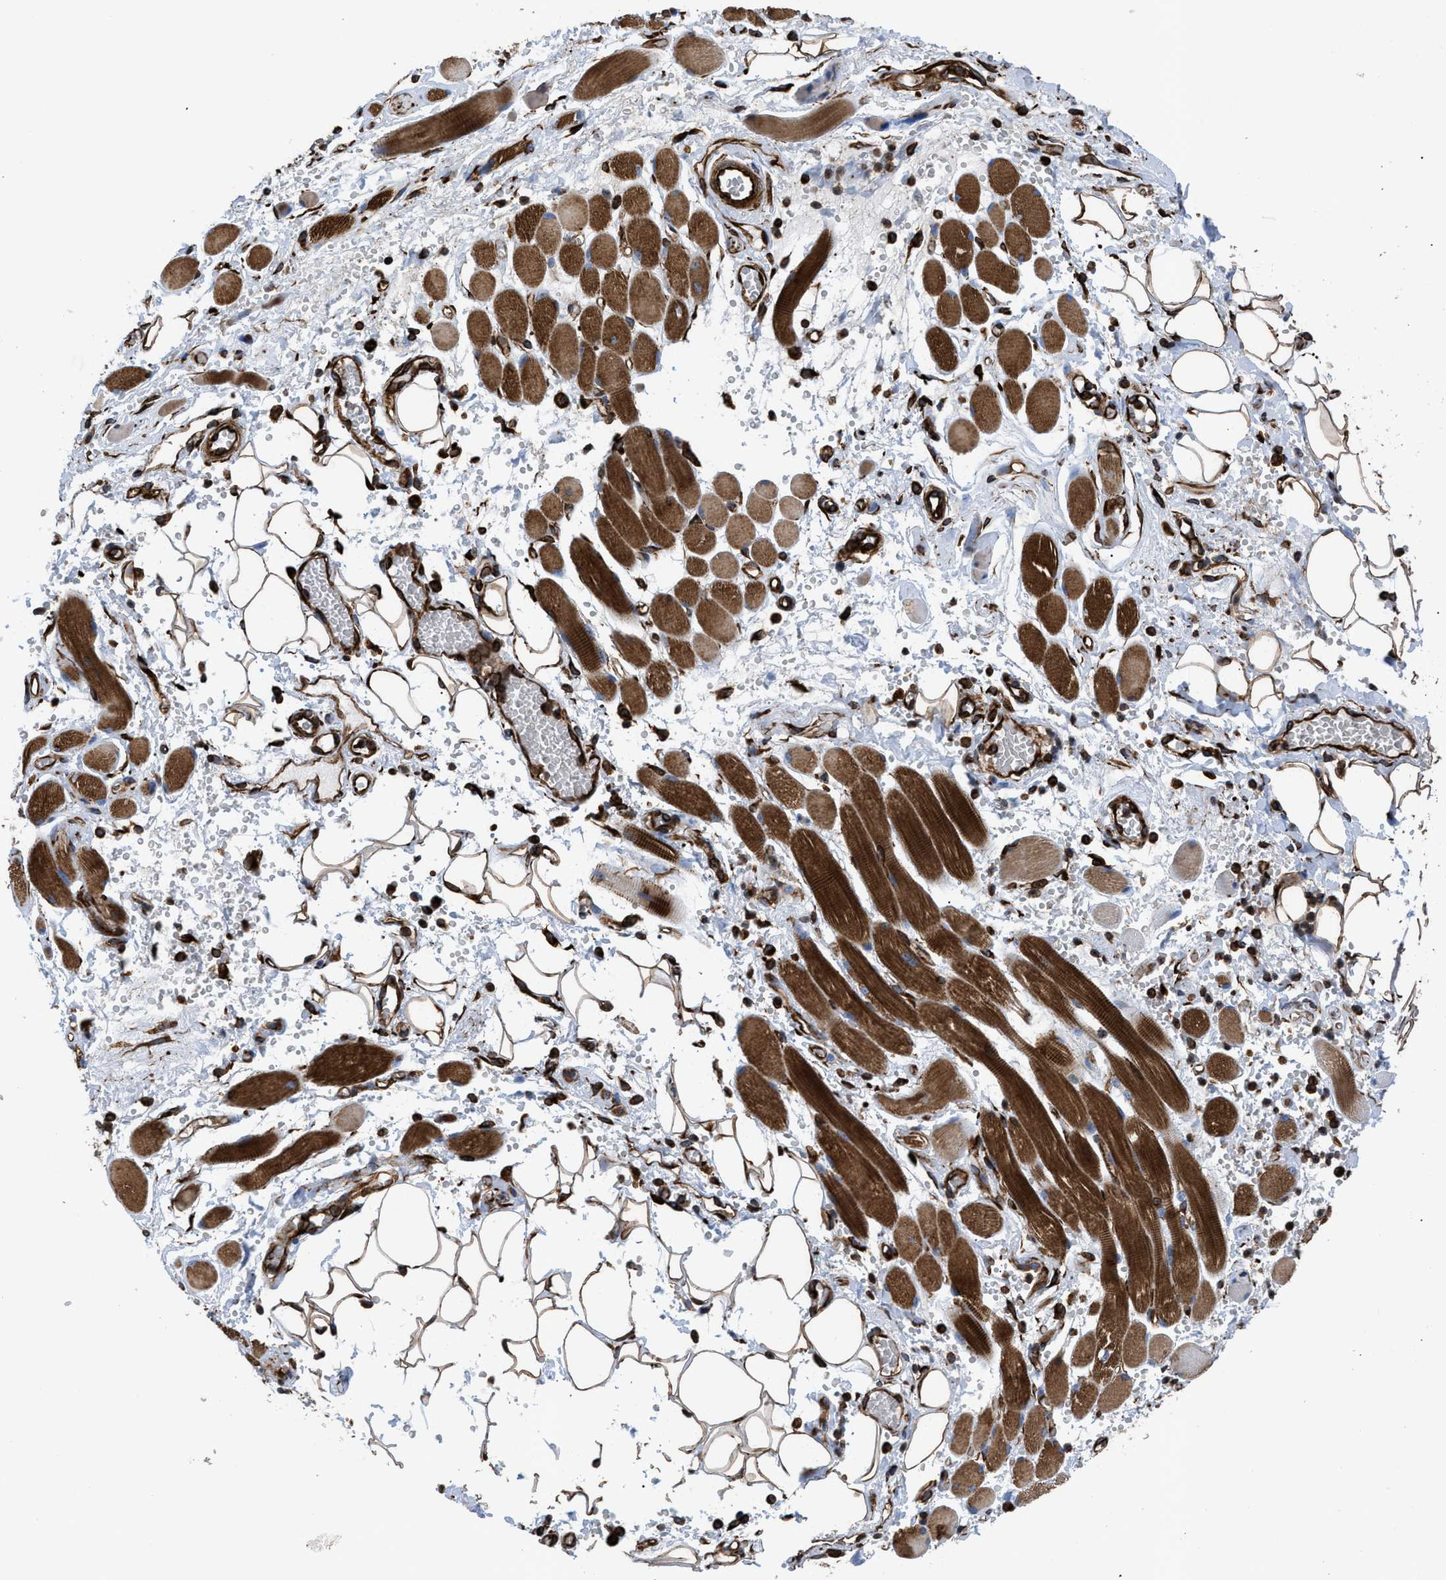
{"staining": {"intensity": "moderate", "quantity": ">75%", "location": "cytoplasmic/membranous"}, "tissue": "adipose tissue", "cell_type": "Adipocytes", "image_type": "normal", "snomed": [{"axis": "morphology", "description": "Squamous cell carcinoma, NOS"}, {"axis": "topography", "description": "Oral tissue"}, {"axis": "topography", "description": "Head-Neck"}], "caption": "Benign adipose tissue shows moderate cytoplasmic/membranous expression in approximately >75% of adipocytes, visualized by immunohistochemistry.", "gene": "PTPRE", "patient": {"sex": "female", "age": 50}}